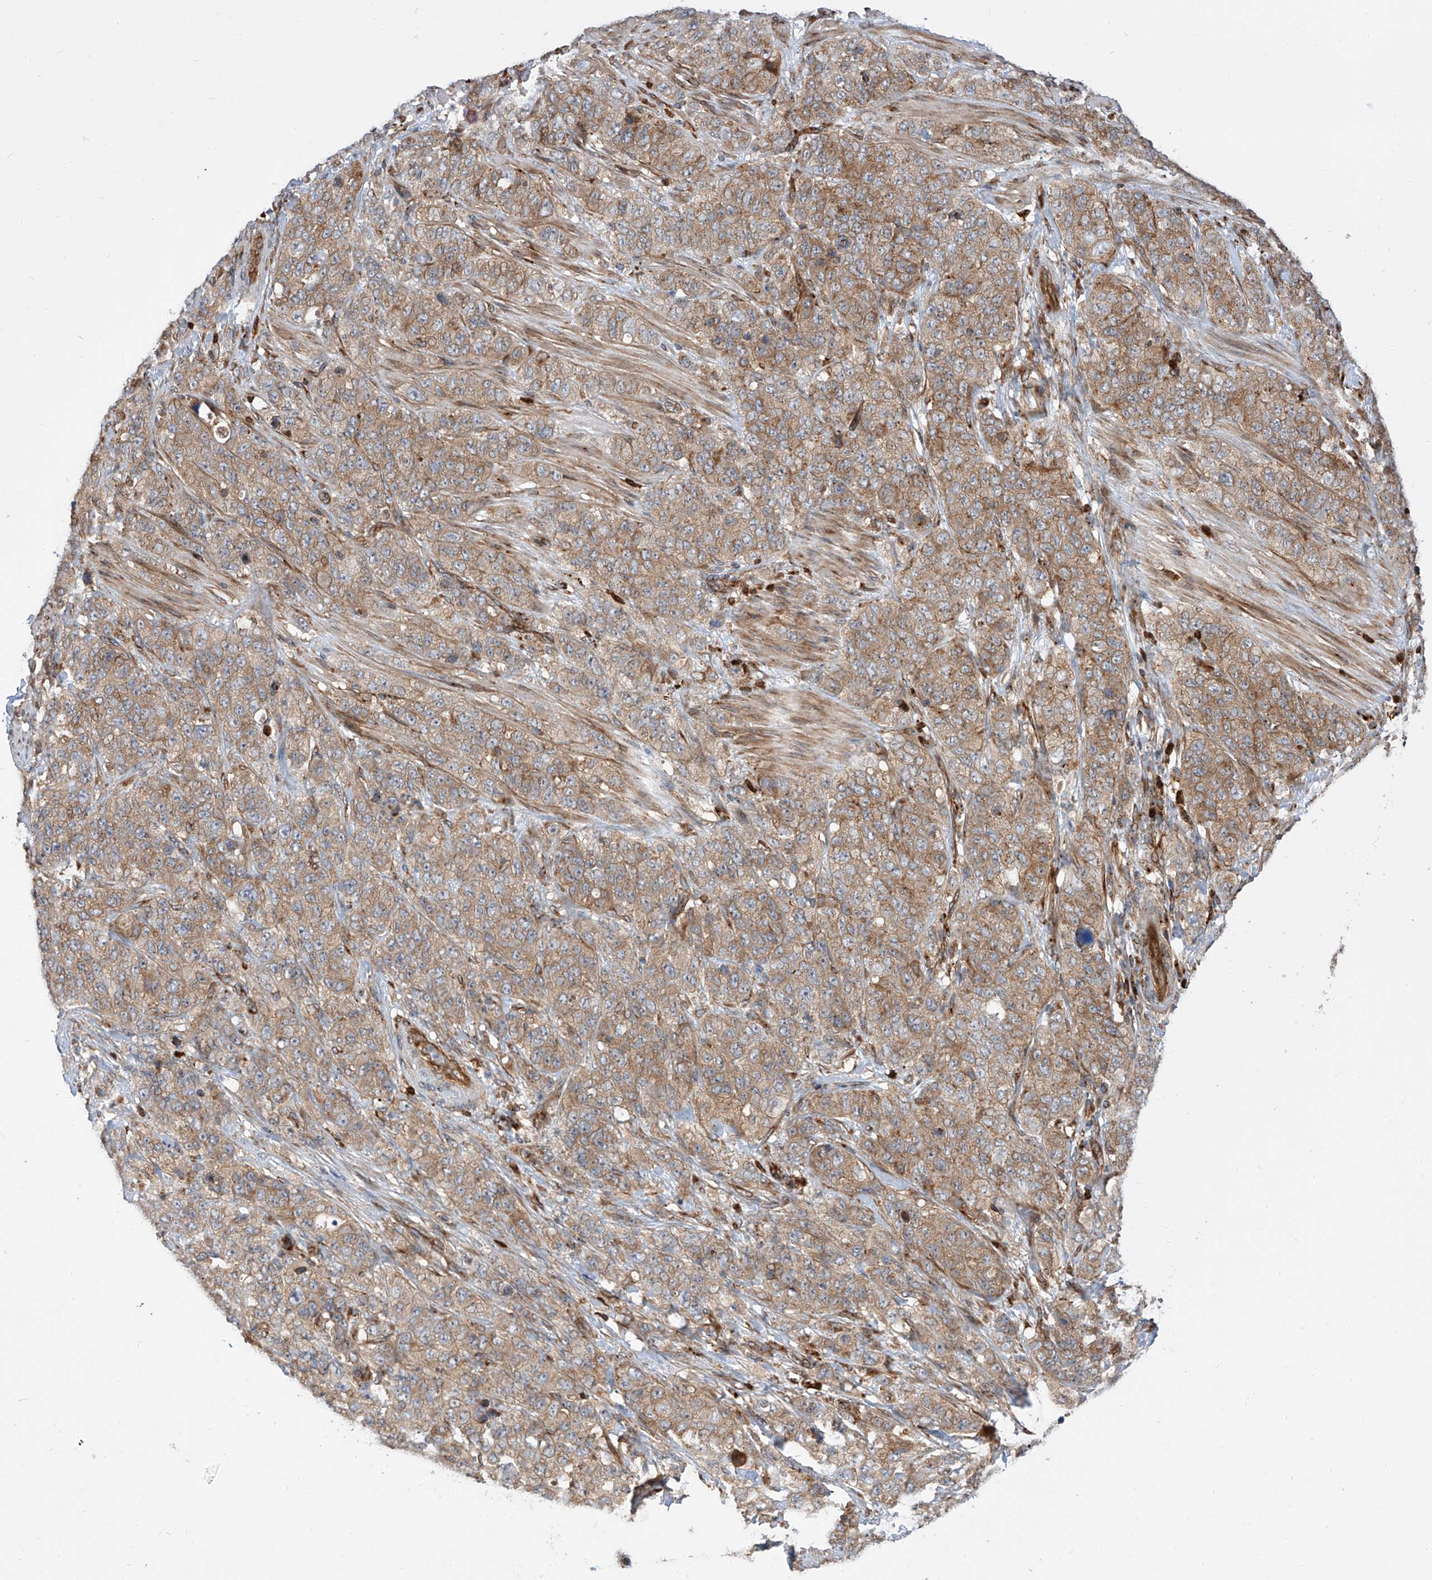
{"staining": {"intensity": "moderate", "quantity": ">75%", "location": "cytoplasmic/membranous"}, "tissue": "stomach cancer", "cell_type": "Tumor cells", "image_type": "cancer", "snomed": [{"axis": "morphology", "description": "Adenocarcinoma, NOS"}, {"axis": "topography", "description": "Stomach"}], "caption": "Stomach cancer stained for a protein (brown) displays moderate cytoplasmic/membranous positive expression in about >75% of tumor cells.", "gene": "ISCA2", "patient": {"sex": "male", "age": 48}}